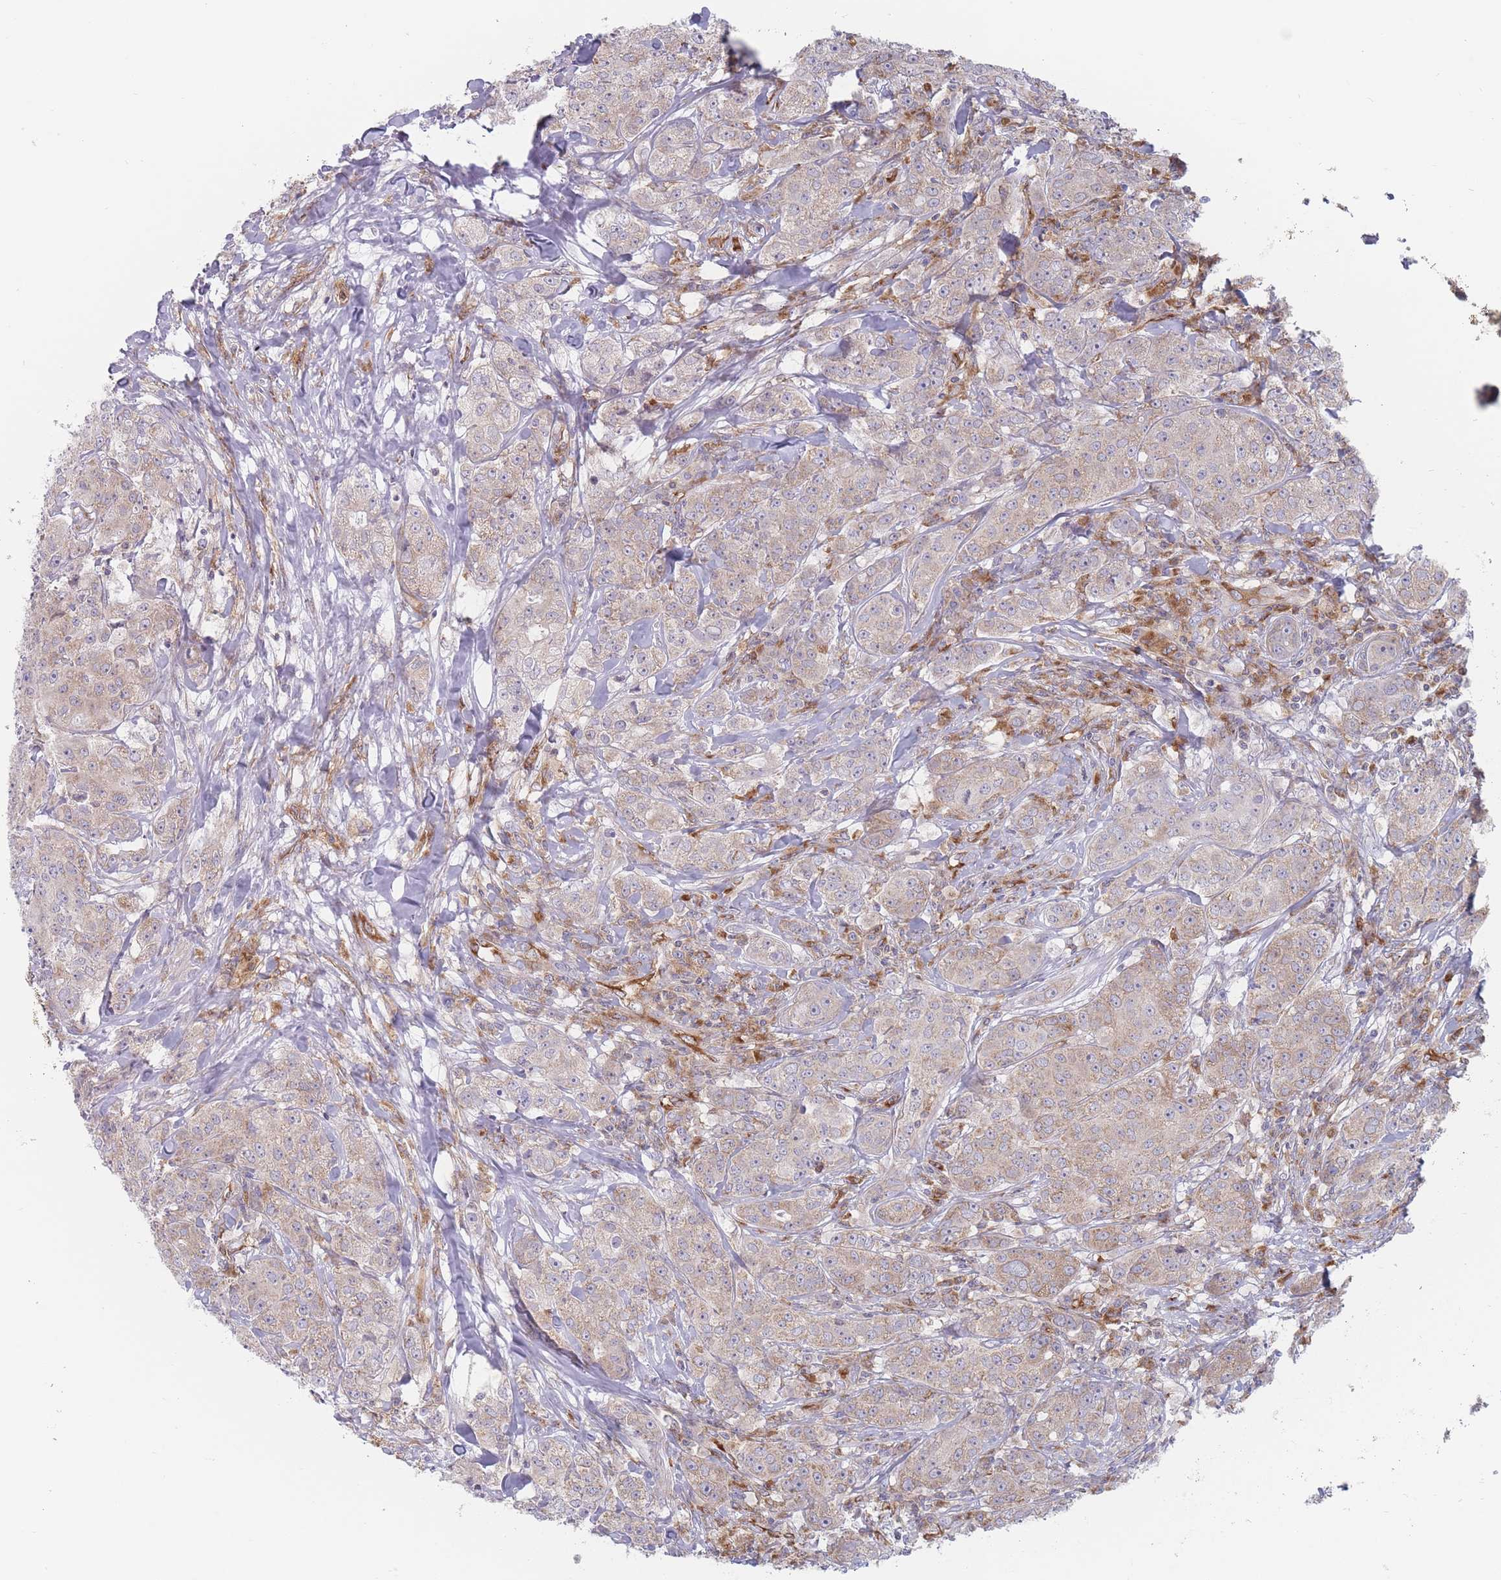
{"staining": {"intensity": "weak", "quantity": "25%-75%", "location": "cytoplasmic/membranous"}, "tissue": "breast cancer", "cell_type": "Tumor cells", "image_type": "cancer", "snomed": [{"axis": "morphology", "description": "Duct carcinoma"}, {"axis": "topography", "description": "Breast"}], "caption": "Immunohistochemical staining of intraductal carcinoma (breast) reveals weak cytoplasmic/membranous protein staining in about 25%-75% of tumor cells.", "gene": "MAP1S", "patient": {"sex": "female", "age": 43}}